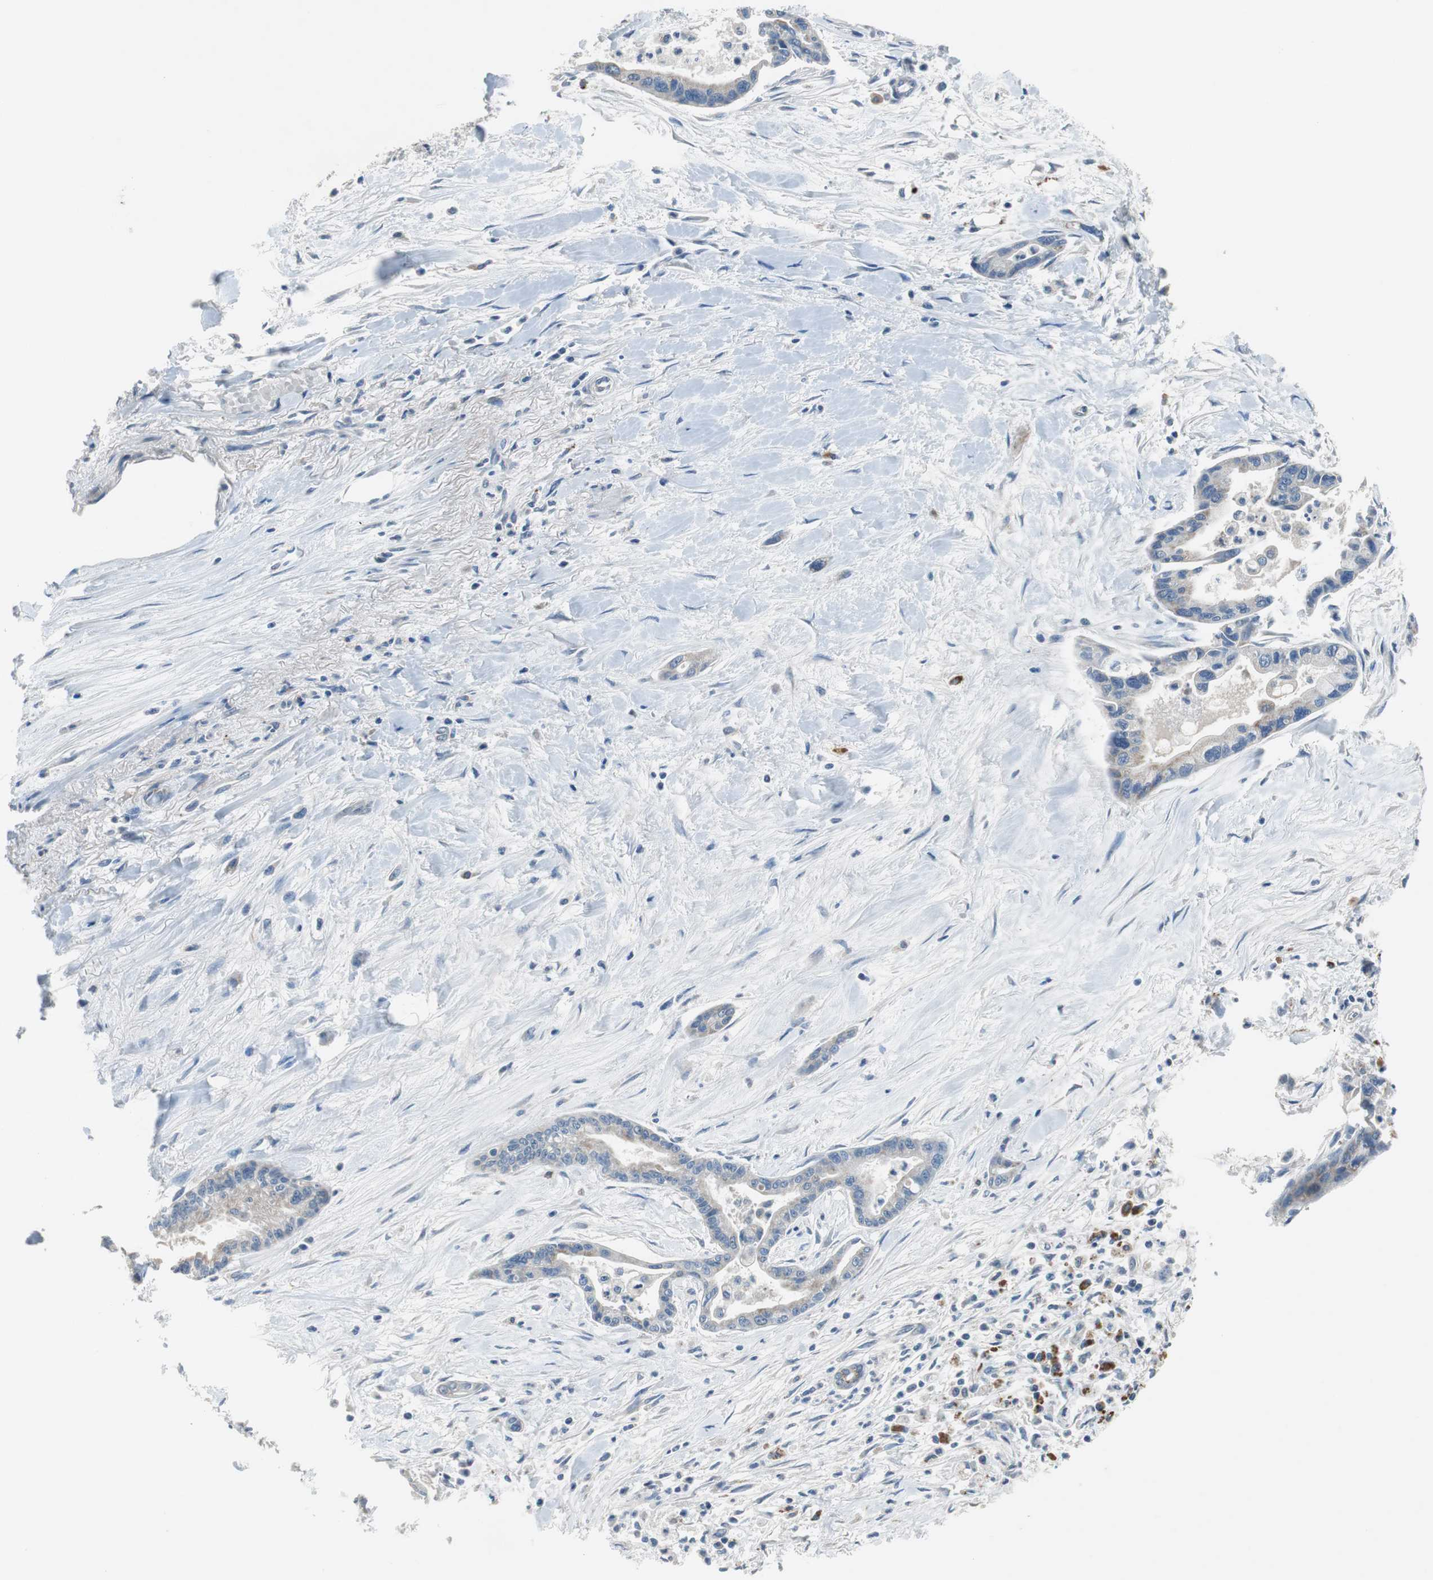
{"staining": {"intensity": "weak", "quantity": "<25%", "location": "cytoplasmic/membranous"}, "tissue": "pancreatic cancer", "cell_type": "Tumor cells", "image_type": "cancer", "snomed": [{"axis": "morphology", "description": "Adenocarcinoma, NOS"}, {"axis": "topography", "description": "Pancreas"}], "caption": "DAB immunohistochemical staining of human pancreatic adenocarcinoma demonstrates no significant positivity in tumor cells. Nuclei are stained in blue.", "gene": "NLGN1", "patient": {"sex": "male", "age": 70}}